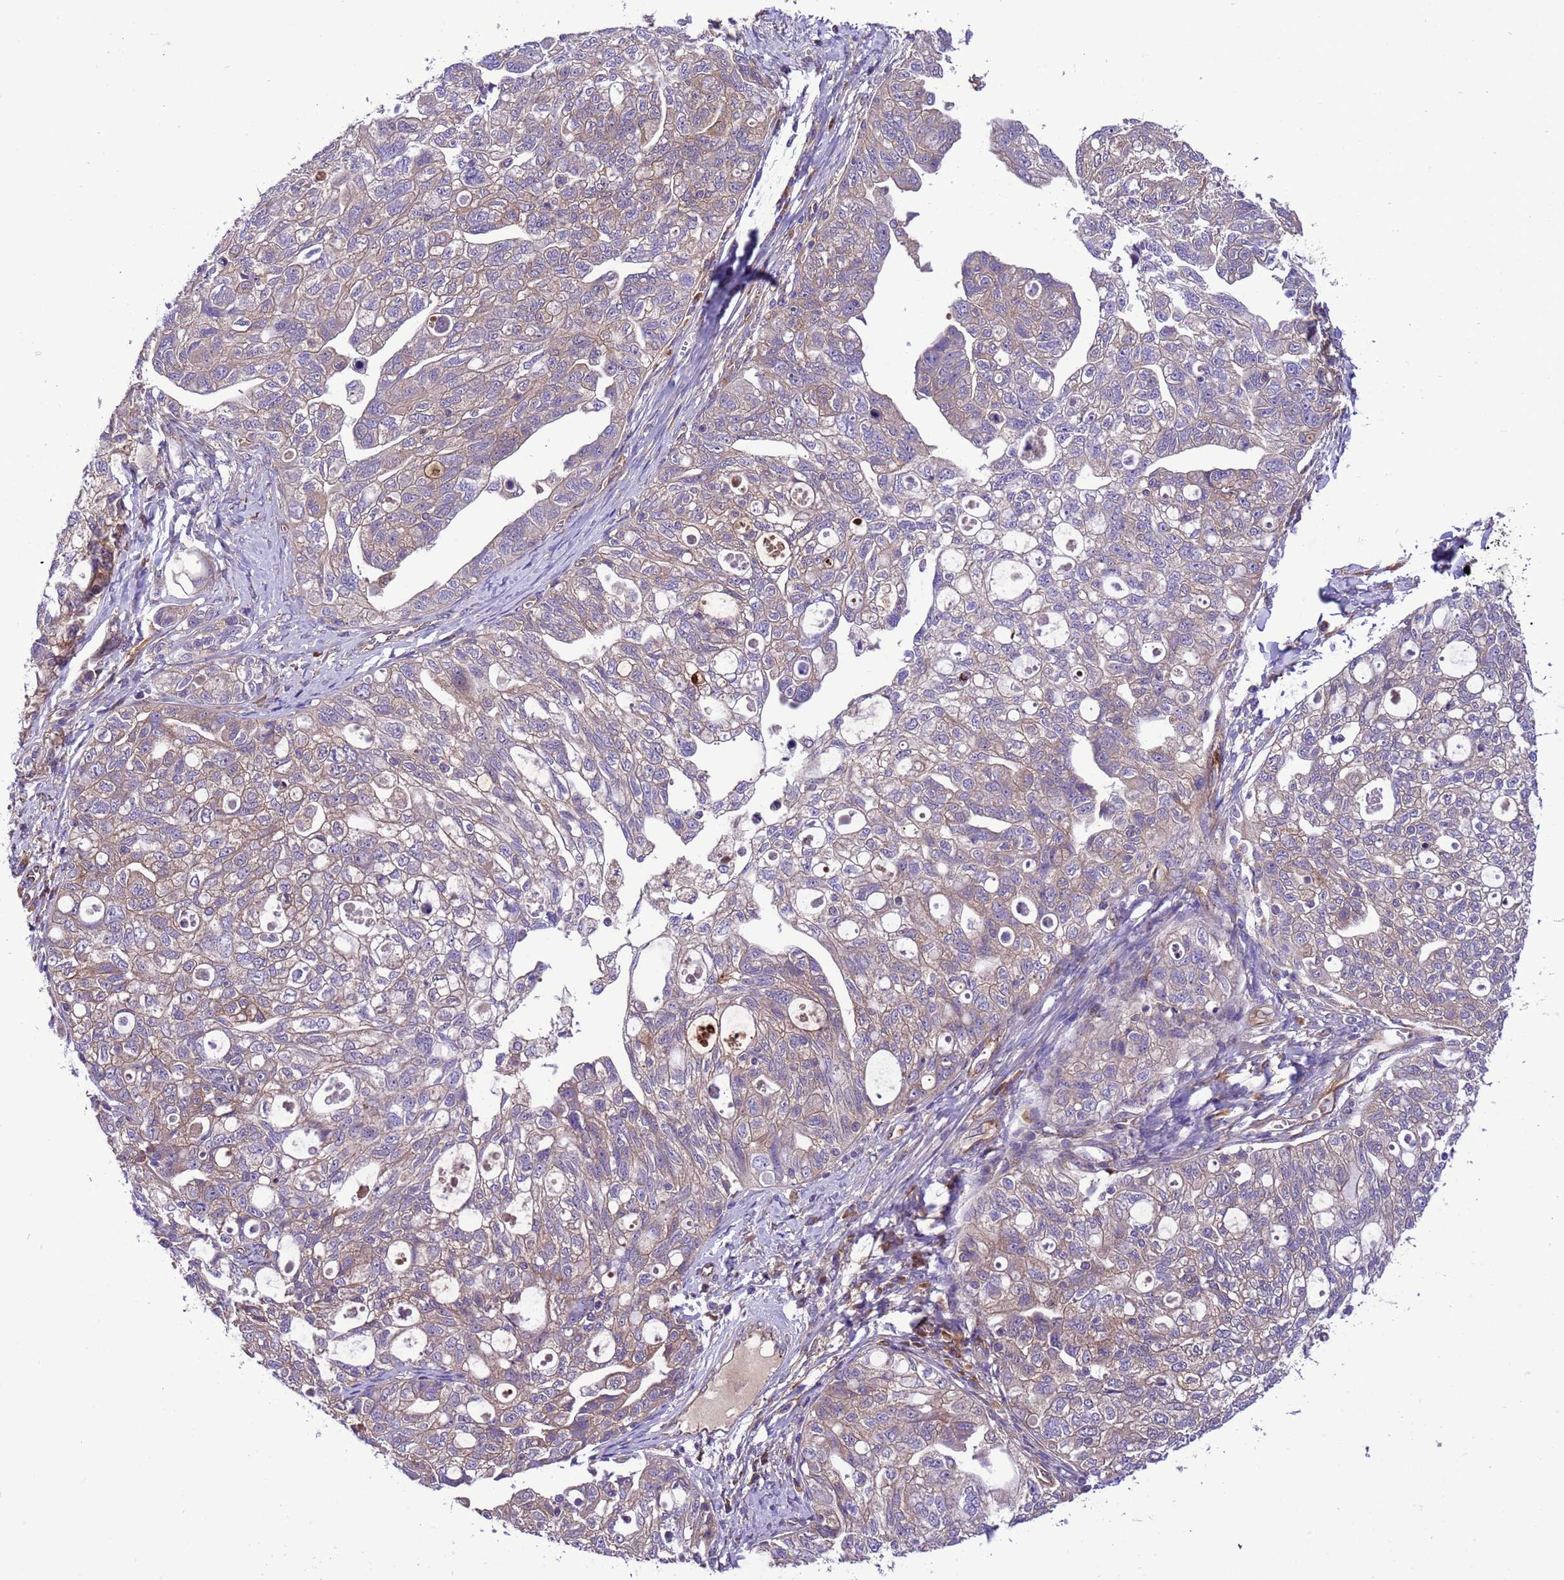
{"staining": {"intensity": "weak", "quantity": "25%-75%", "location": "cytoplasmic/membranous"}, "tissue": "ovarian cancer", "cell_type": "Tumor cells", "image_type": "cancer", "snomed": [{"axis": "morphology", "description": "Carcinoma, NOS"}, {"axis": "morphology", "description": "Cystadenocarcinoma, serous, NOS"}, {"axis": "topography", "description": "Ovary"}], "caption": "Immunohistochemistry (IHC) micrograph of neoplastic tissue: ovarian cancer stained using immunohistochemistry exhibits low levels of weak protein expression localized specifically in the cytoplasmic/membranous of tumor cells, appearing as a cytoplasmic/membranous brown color.", "gene": "RABEP2", "patient": {"sex": "female", "age": 69}}